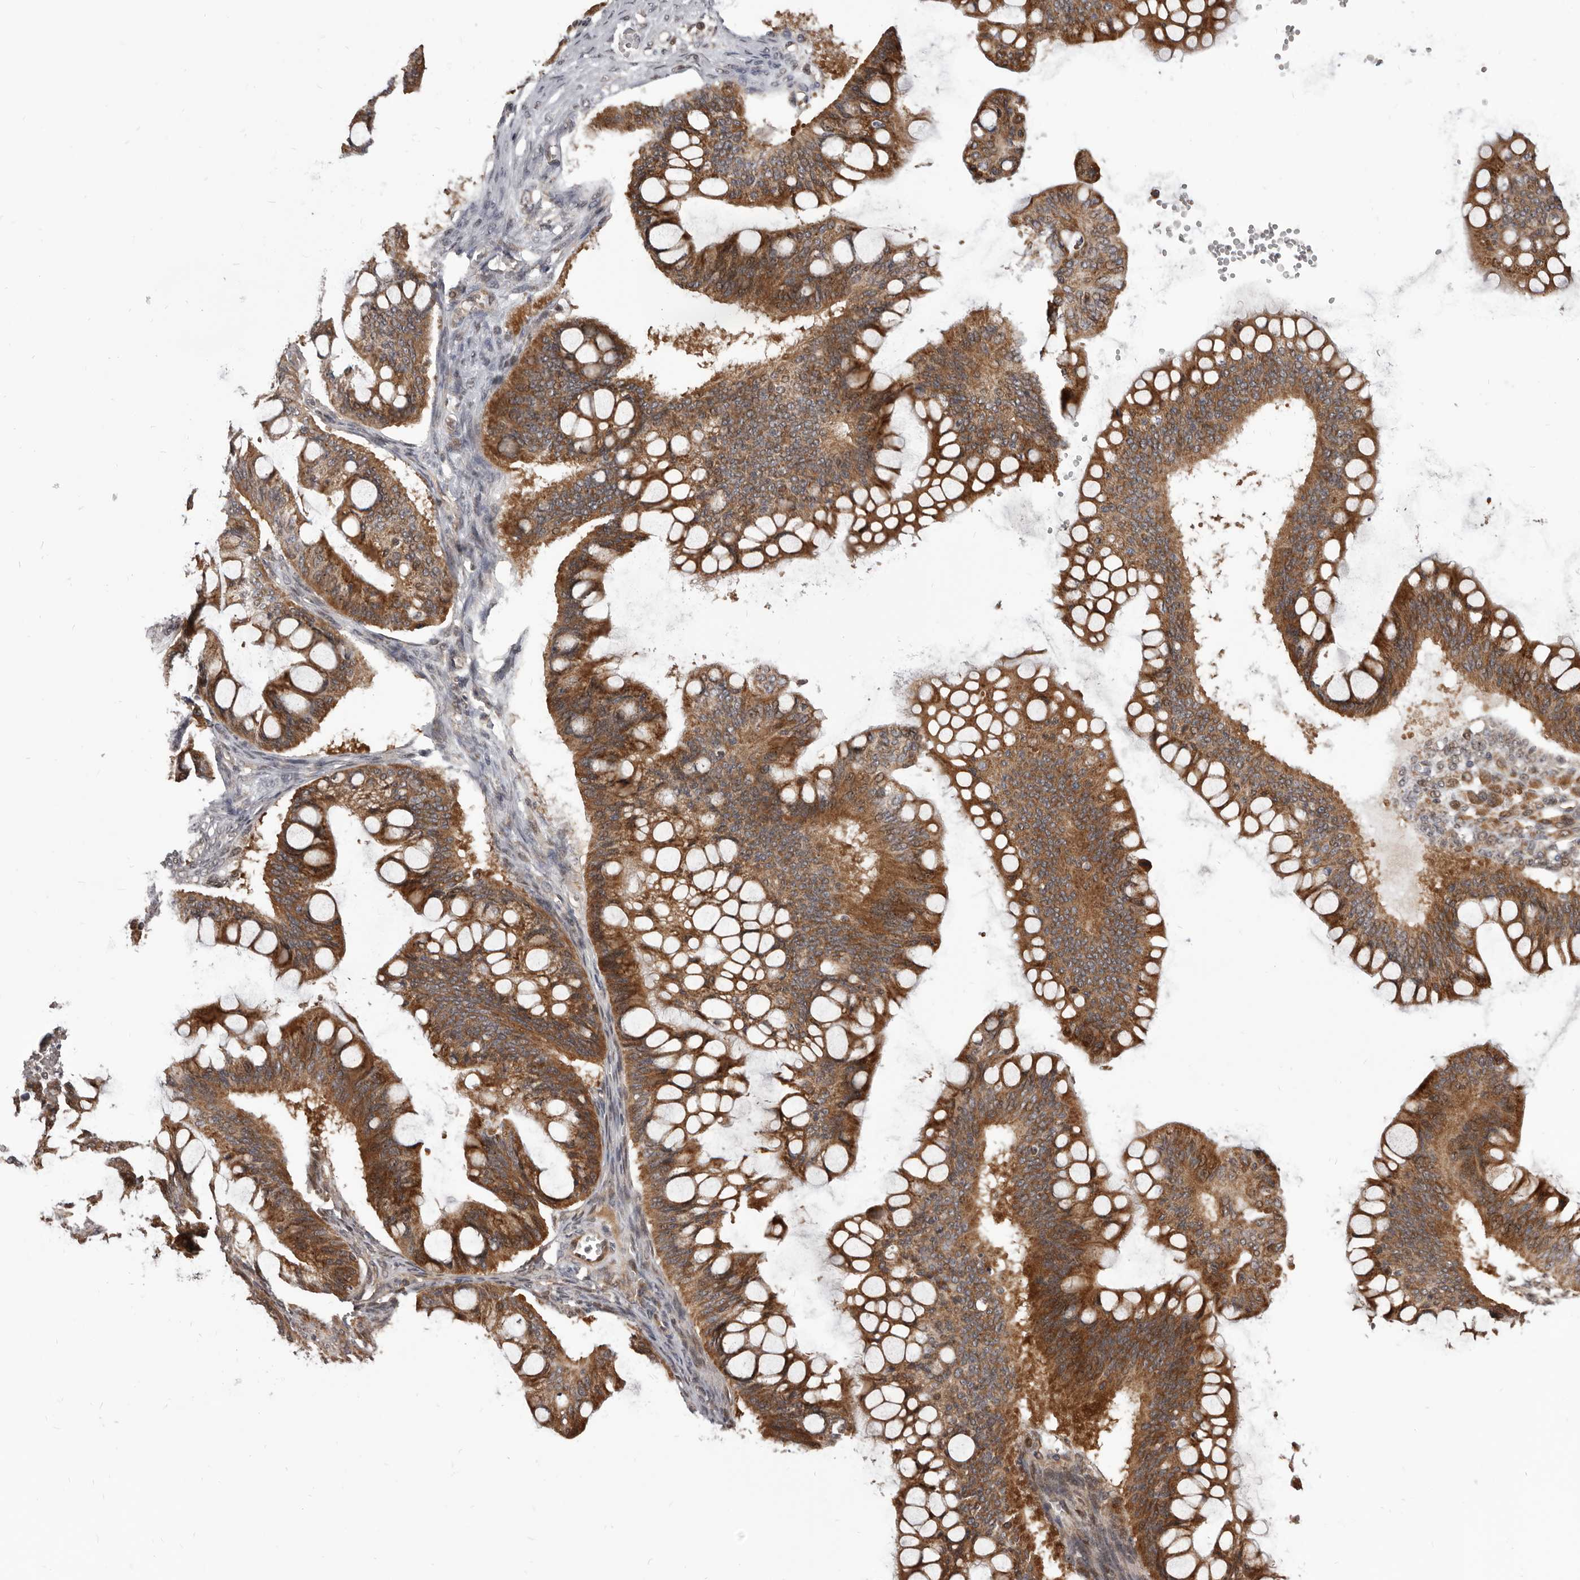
{"staining": {"intensity": "moderate", "quantity": ">75%", "location": "cytoplasmic/membranous"}, "tissue": "ovarian cancer", "cell_type": "Tumor cells", "image_type": "cancer", "snomed": [{"axis": "morphology", "description": "Cystadenocarcinoma, mucinous, NOS"}, {"axis": "topography", "description": "Ovary"}], "caption": "Immunohistochemical staining of human ovarian mucinous cystadenocarcinoma exhibits moderate cytoplasmic/membranous protein positivity in about >75% of tumor cells.", "gene": "MAP3K14", "patient": {"sex": "female", "age": 73}}